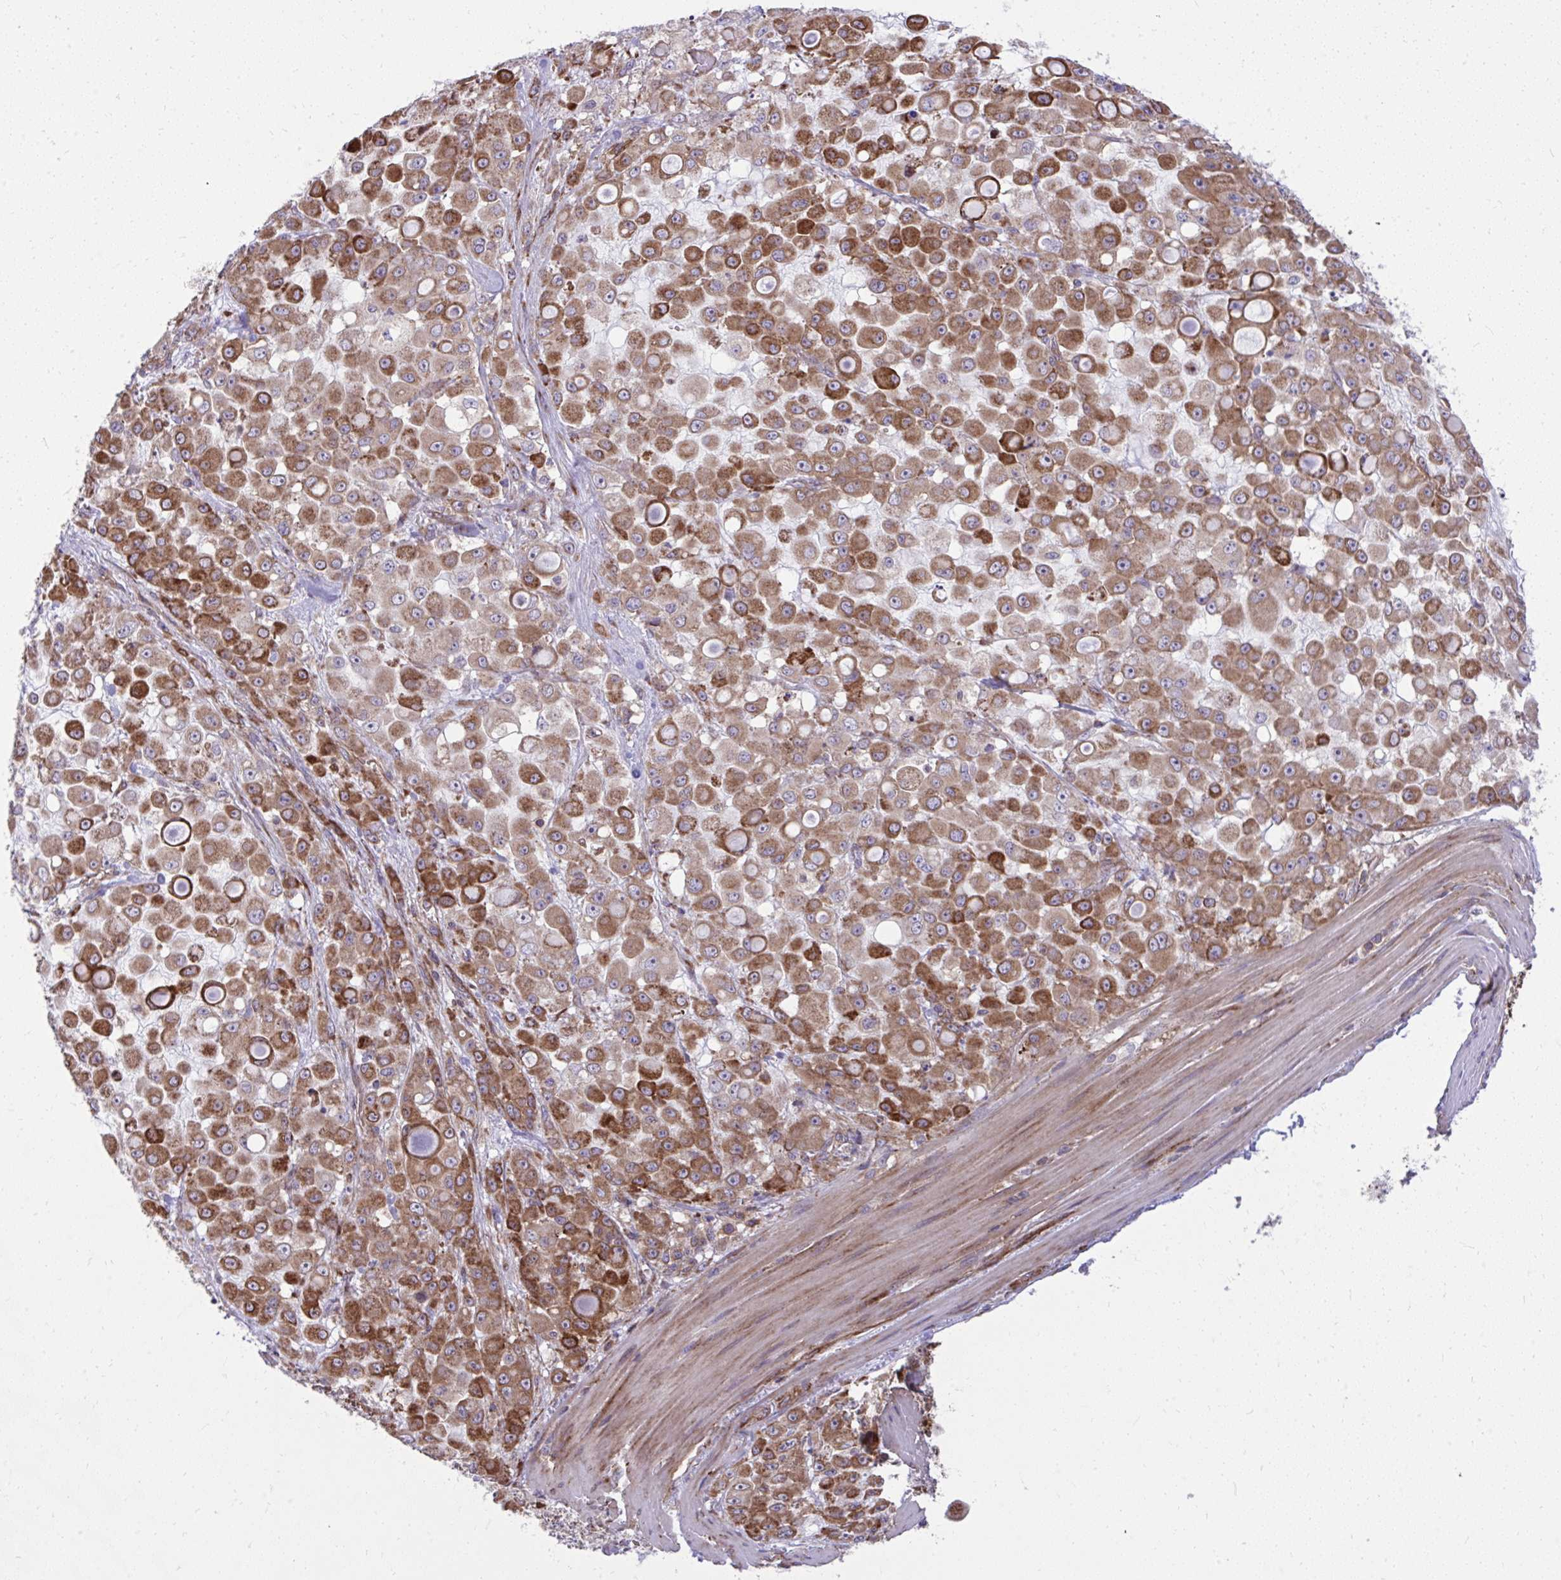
{"staining": {"intensity": "strong", "quantity": "25%-75%", "location": "cytoplasmic/membranous"}, "tissue": "stomach cancer", "cell_type": "Tumor cells", "image_type": "cancer", "snomed": [{"axis": "morphology", "description": "Adenocarcinoma, NOS"}, {"axis": "topography", "description": "Stomach"}], "caption": "Brown immunohistochemical staining in stomach cancer demonstrates strong cytoplasmic/membranous positivity in about 25%-75% of tumor cells.", "gene": "NMNAT3", "patient": {"sex": "female", "age": 76}}